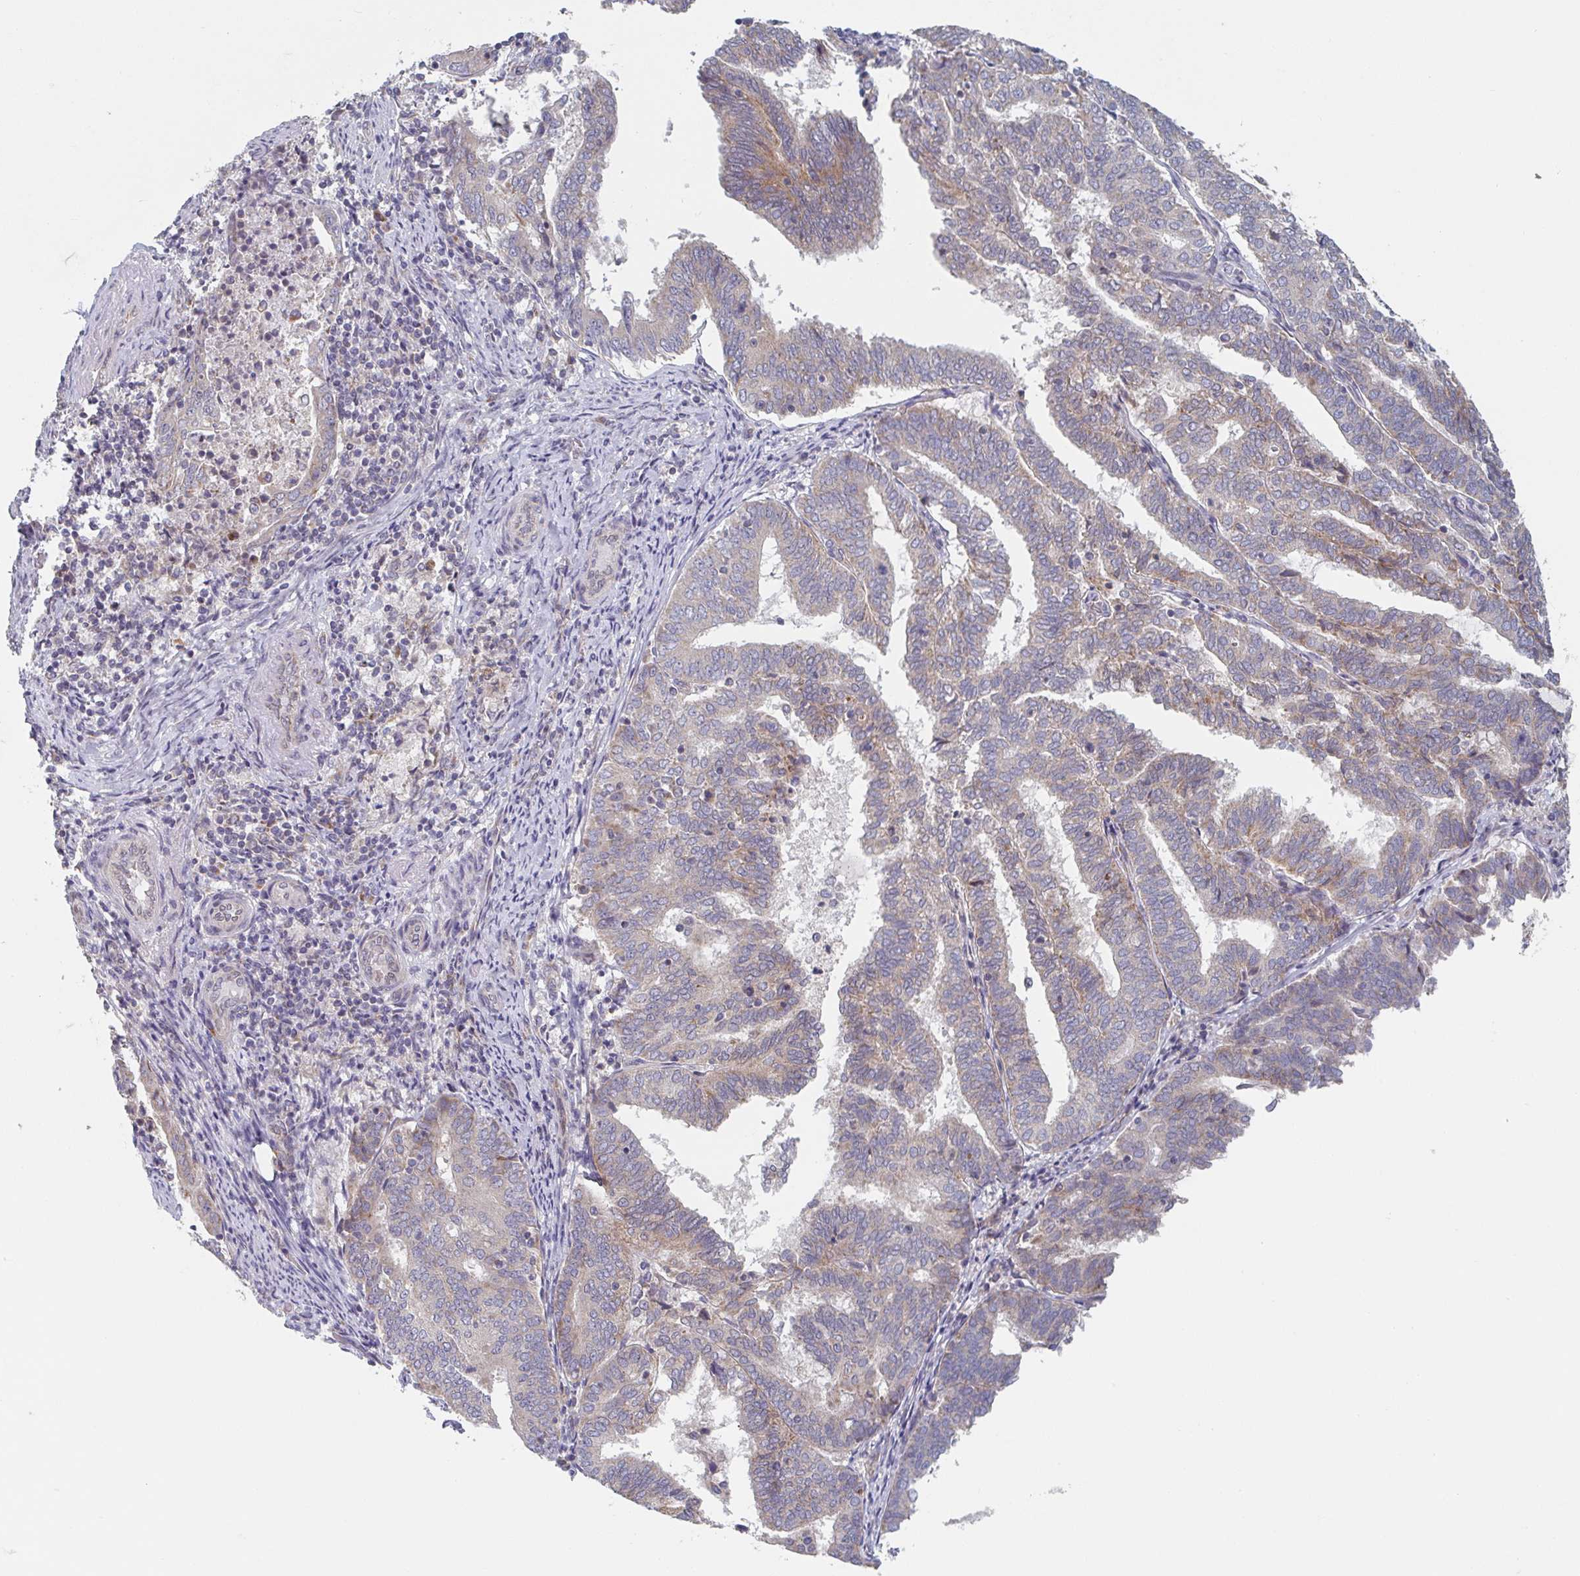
{"staining": {"intensity": "weak", "quantity": "25%-75%", "location": "cytoplasmic/membranous"}, "tissue": "endometrial cancer", "cell_type": "Tumor cells", "image_type": "cancer", "snomed": [{"axis": "morphology", "description": "Adenocarcinoma, NOS"}, {"axis": "topography", "description": "Endometrium"}], "caption": "There is low levels of weak cytoplasmic/membranous positivity in tumor cells of adenocarcinoma (endometrial), as demonstrated by immunohistochemical staining (brown color).", "gene": "ELOVL1", "patient": {"sex": "female", "age": 80}}